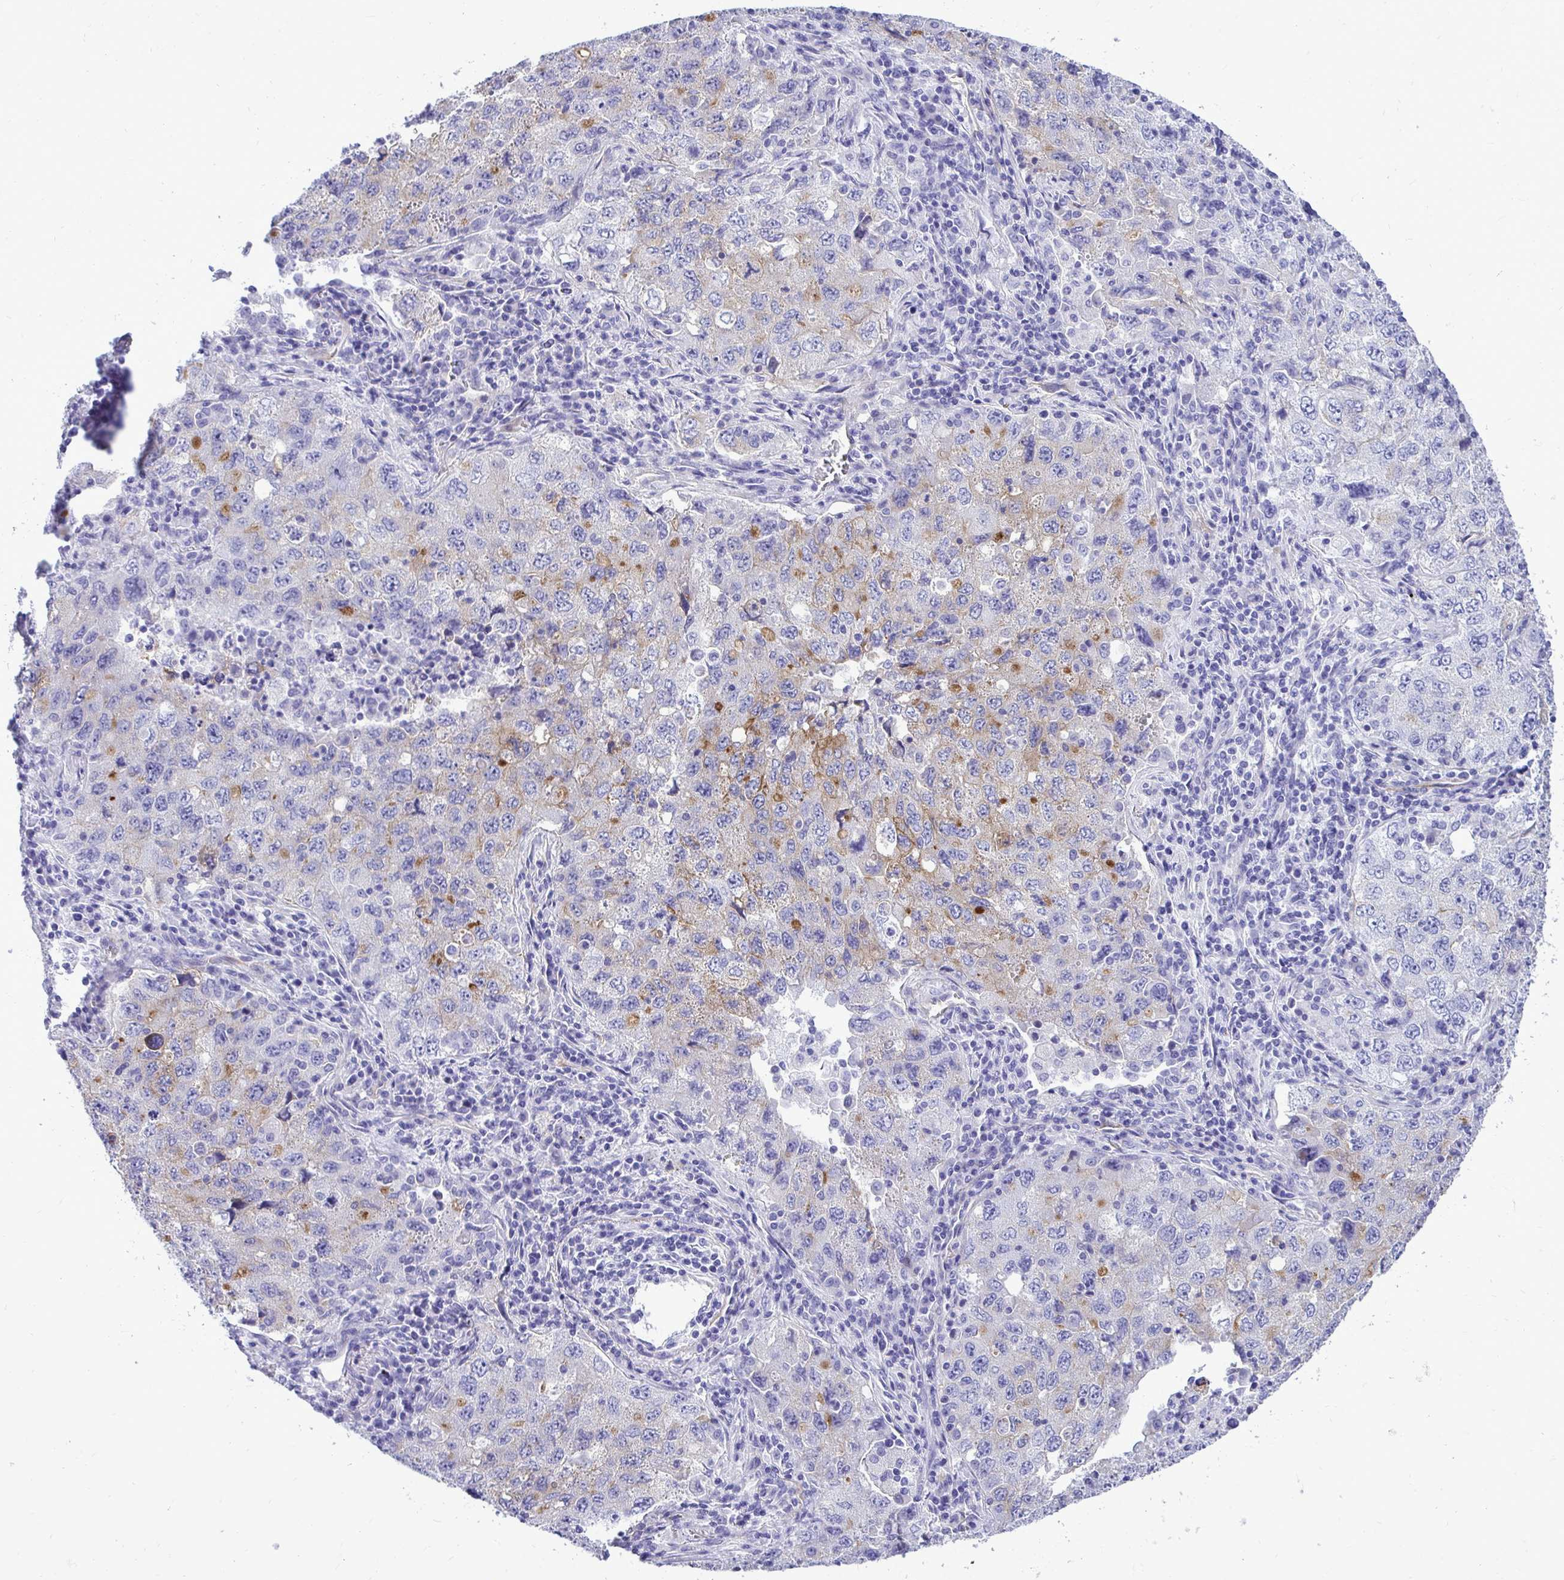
{"staining": {"intensity": "moderate", "quantity": "<25%", "location": "cytoplasmic/membranous"}, "tissue": "lung cancer", "cell_type": "Tumor cells", "image_type": "cancer", "snomed": [{"axis": "morphology", "description": "Adenocarcinoma, NOS"}, {"axis": "topography", "description": "Lung"}], "caption": "Immunohistochemical staining of lung cancer (adenocarcinoma) exhibits low levels of moderate cytoplasmic/membranous expression in approximately <25% of tumor cells.", "gene": "ABCG2", "patient": {"sex": "female", "age": 57}}